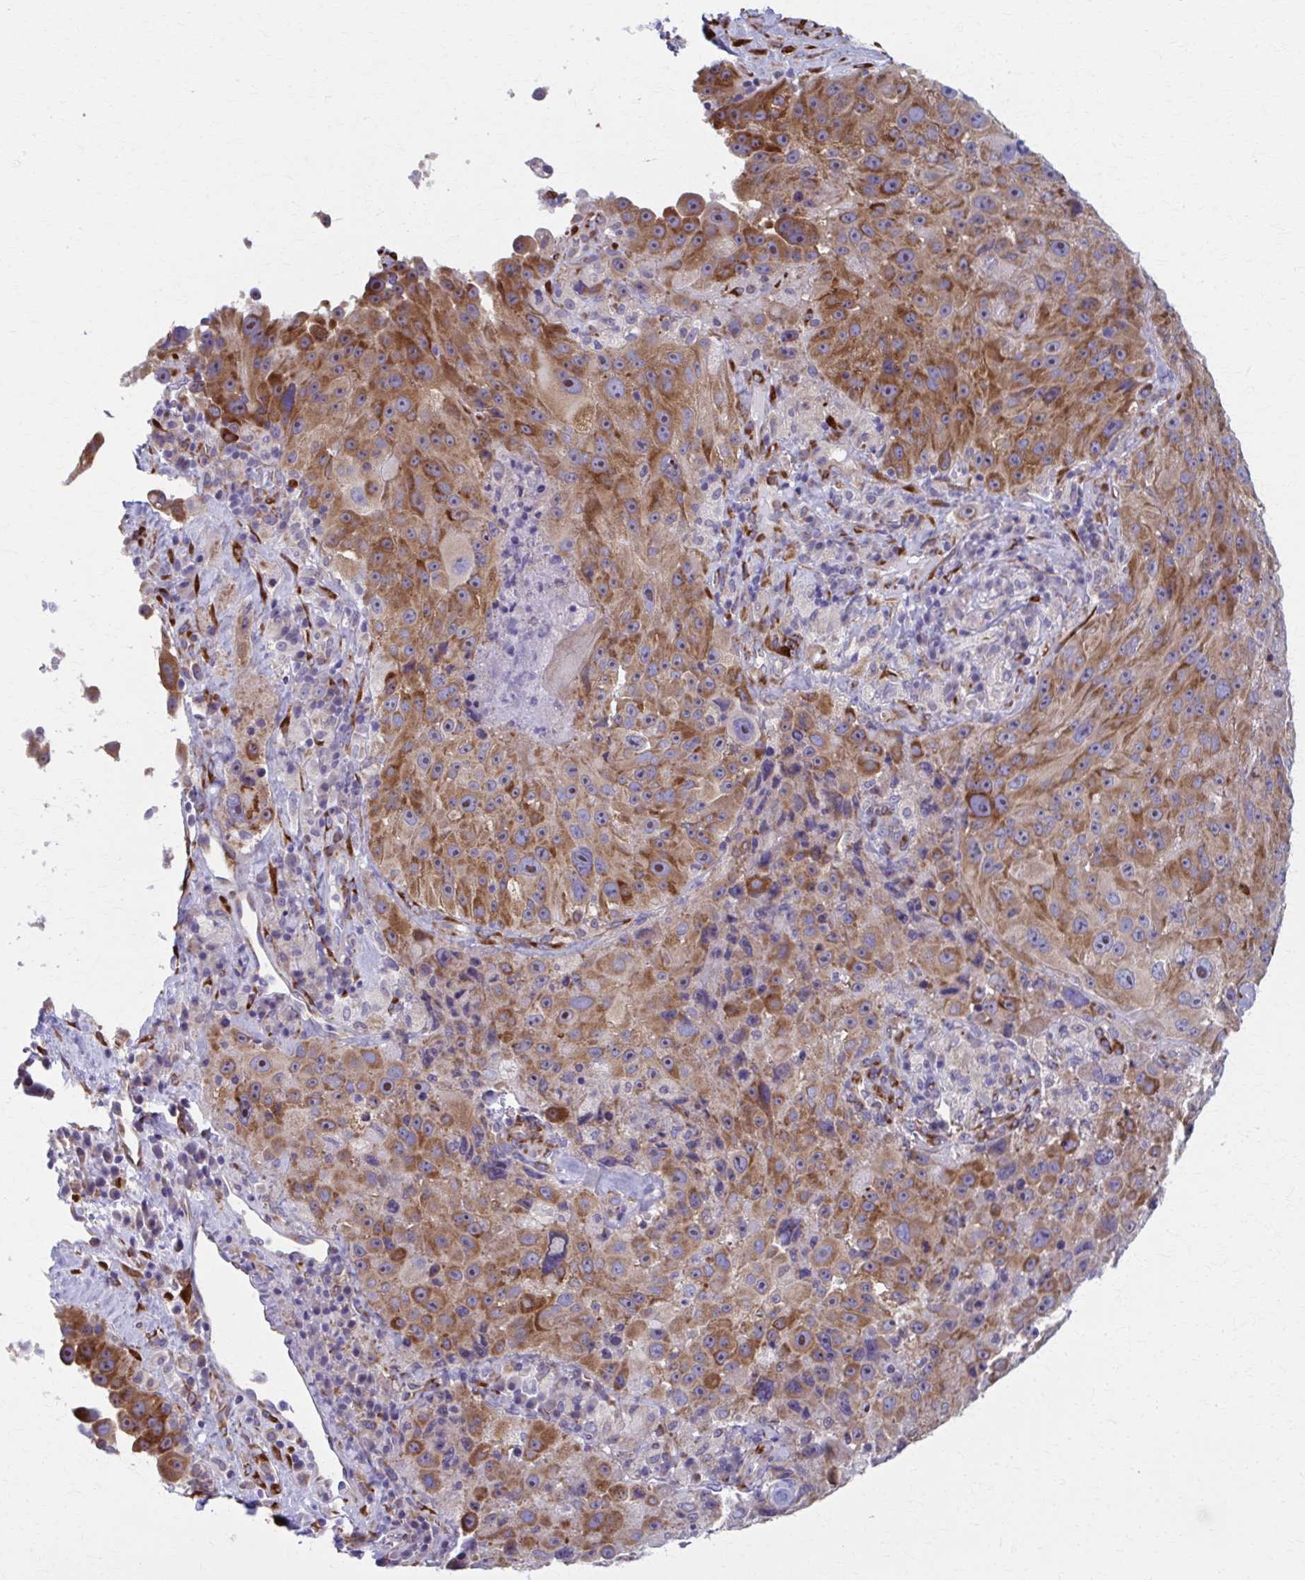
{"staining": {"intensity": "moderate", "quantity": ">75%", "location": "cytoplasmic/membranous"}, "tissue": "melanoma", "cell_type": "Tumor cells", "image_type": "cancer", "snomed": [{"axis": "morphology", "description": "Malignant melanoma, Metastatic site"}, {"axis": "topography", "description": "Lymph node"}], "caption": "Melanoma was stained to show a protein in brown. There is medium levels of moderate cytoplasmic/membranous expression in about >75% of tumor cells. (brown staining indicates protein expression, while blue staining denotes nuclei).", "gene": "SPATS2L", "patient": {"sex": "male", "age": 62}}